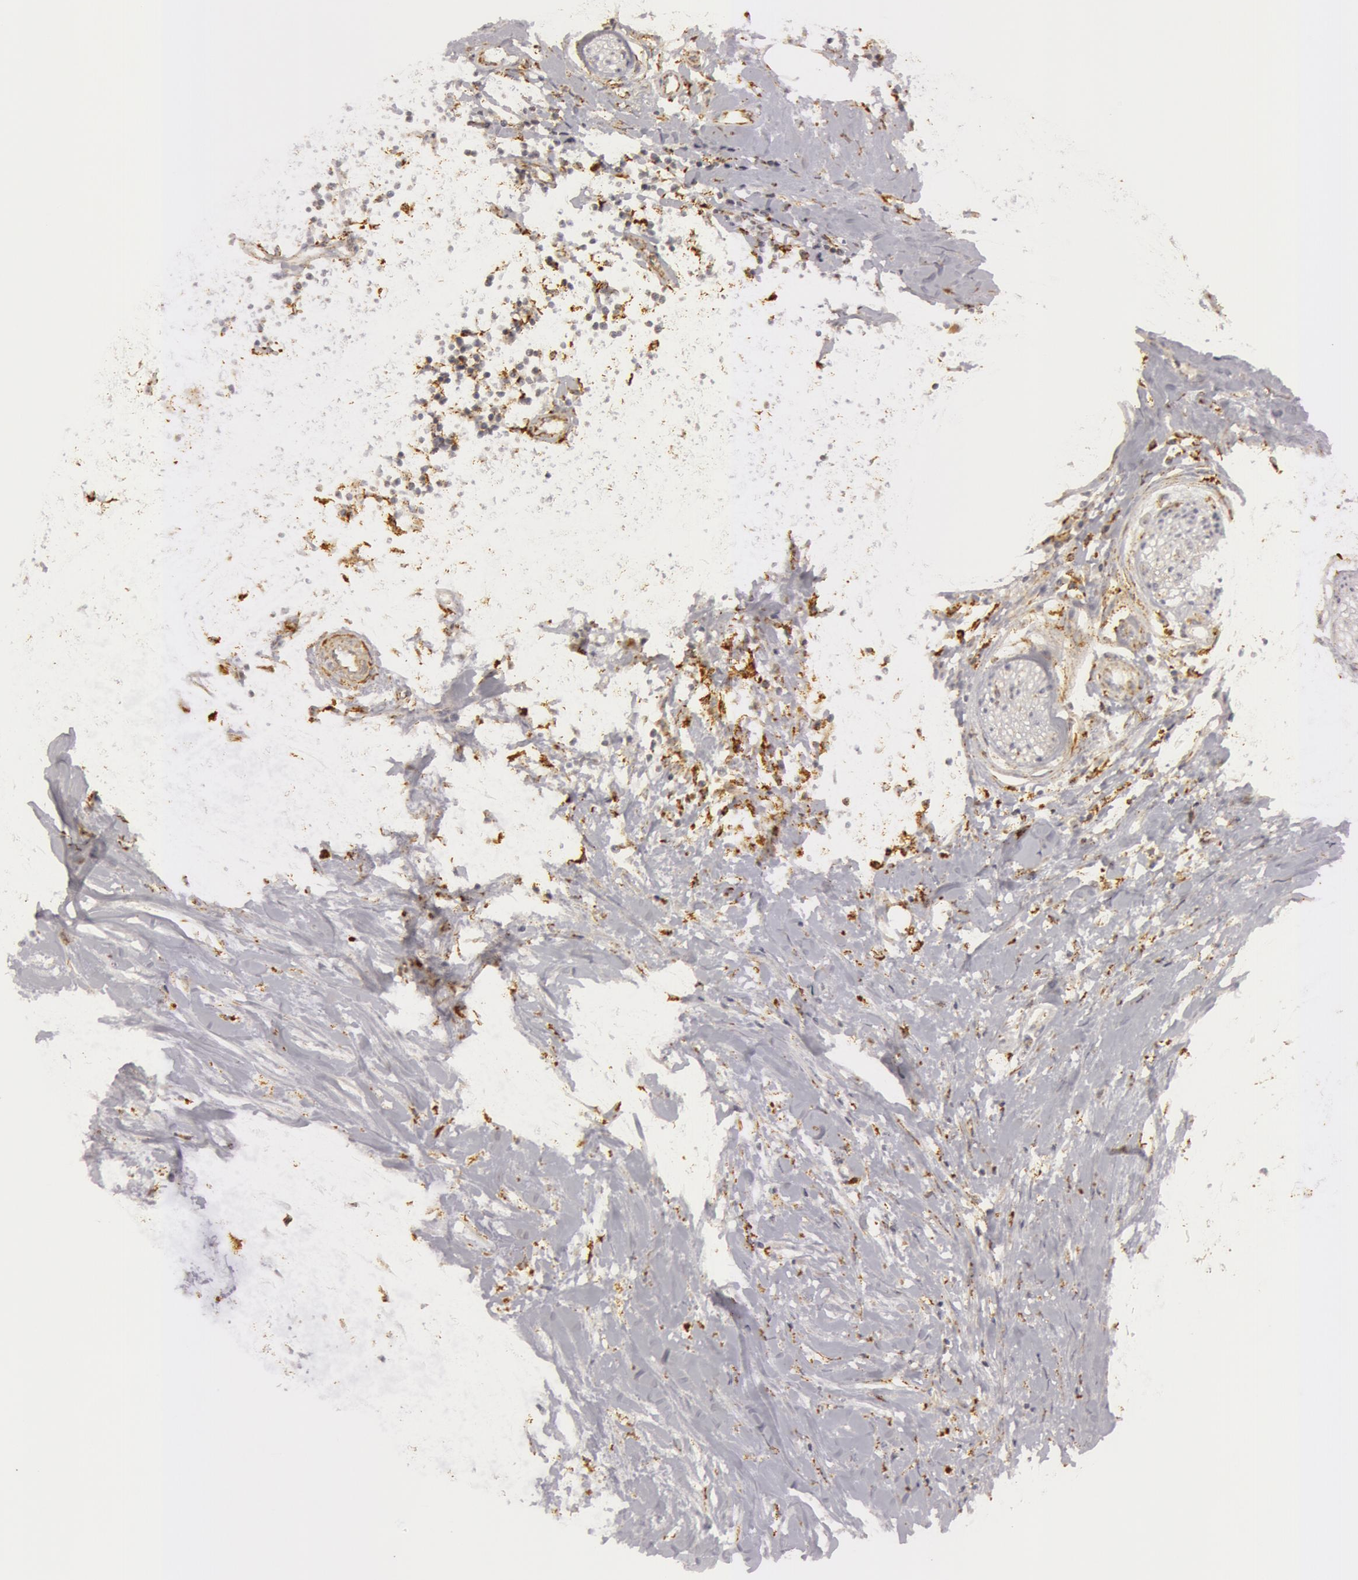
{"staining": {"intensity": "weak", "quantity": ">75%", "location": "cytoplasmic/membranous"}, "tissue": "pancreatic cancer", "cell_type": "Tumor cells", "image_type": "cancer", "snomed": [{"axis": "morphology", "description": "Adenocarcinoma, NOS"}, {"axis": "topography", "description": "Pancreas"}], "caption": "Pancreatic adenocarcinoma was stained to show a protein in brown. There is low levels of weak cytoplasmic/membranous expression in about >75% of tumor cells.", "gene": "C7", "patient": {"sex": "female", "age": 64}}